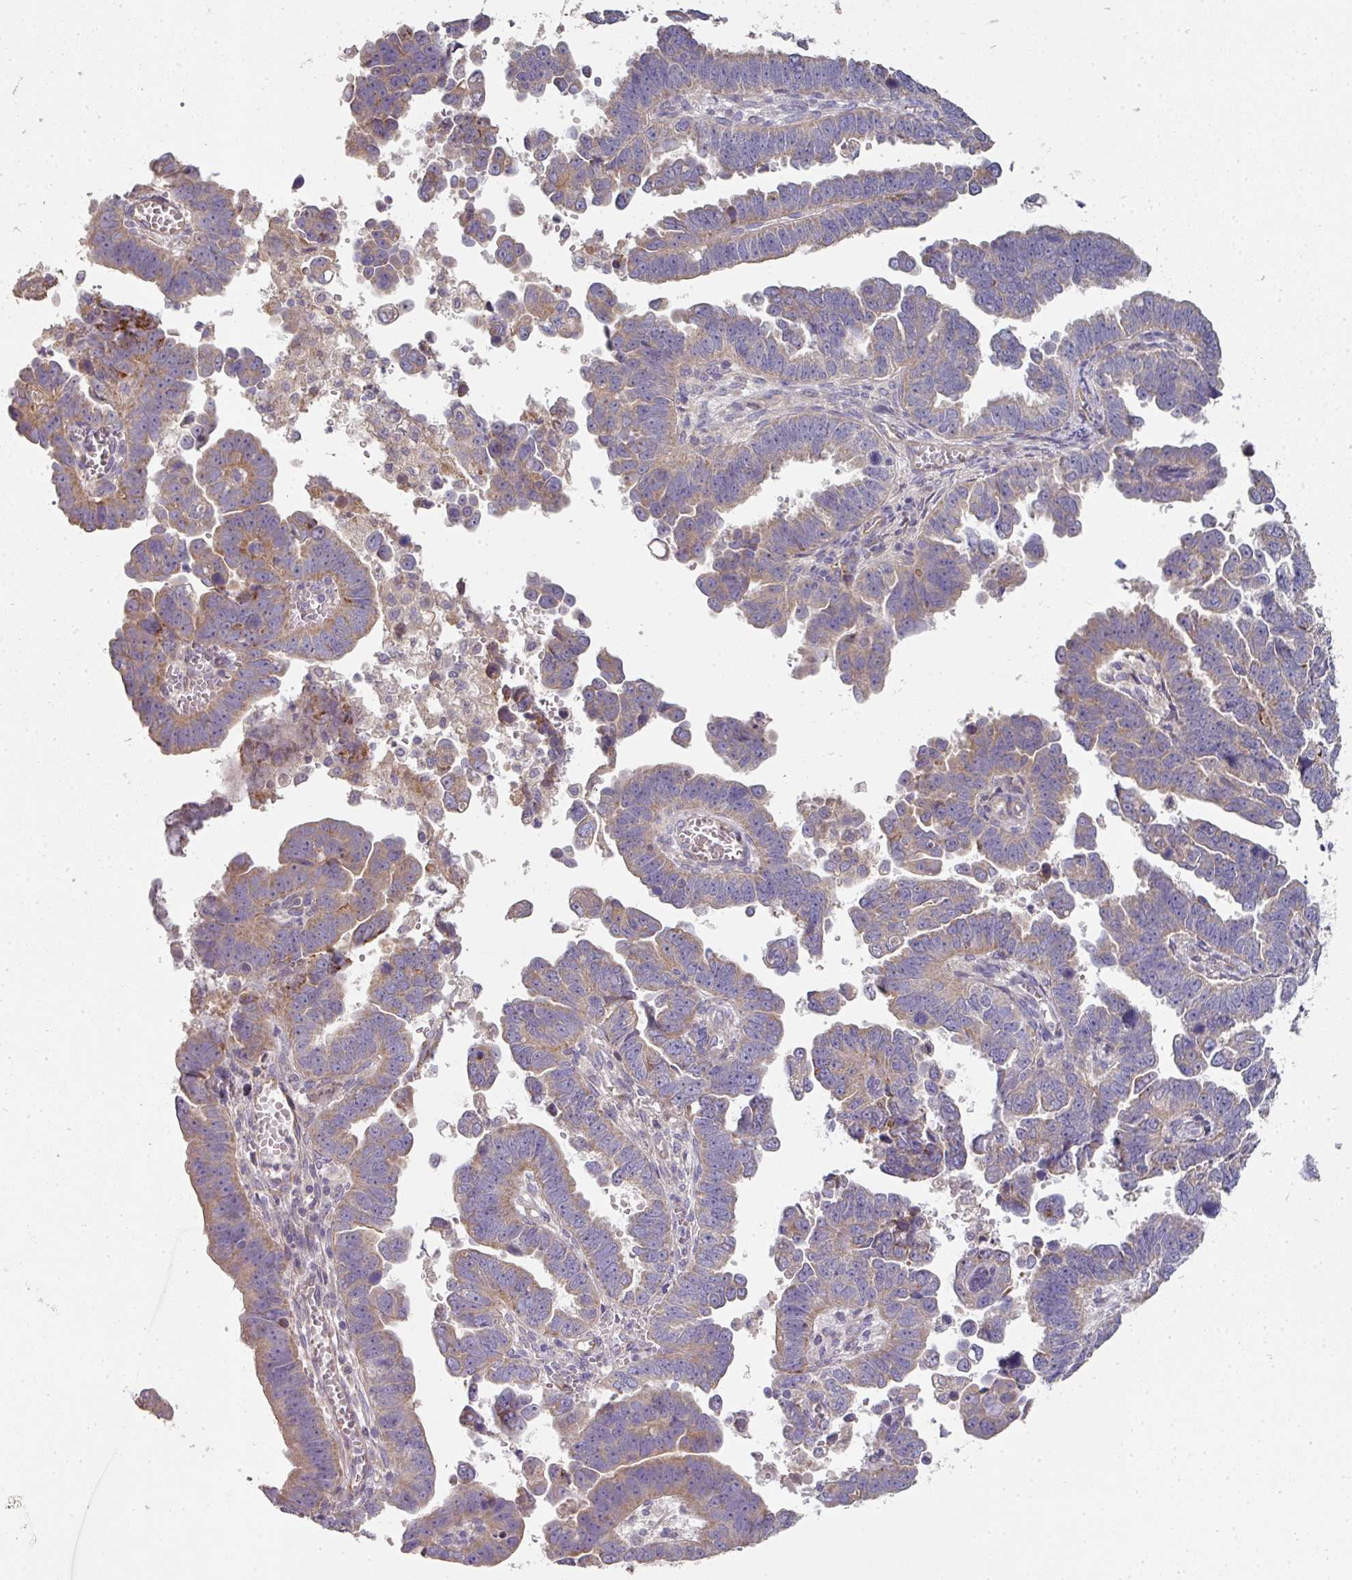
{"staining": {"intensity": "weak", "quantity": "25%-75%", "location": "cytoplasmic/membranous"}, "tissue": "endometrial cancer", "cell_type": "Tumor cells", "image_type": "cancer", "snomed": [{"axis": "morphology", "description": "Adenocarcinoma, NOS"}, {"axis": "topography", "description": "Endometrium"}], "caption": "Endometrial cancer stained for a protein reveals weak cytoplasmic/membranous positivity in tumor cells.", "gene": "PCDH1", "patient": {"sex": "female", "age": 75}}